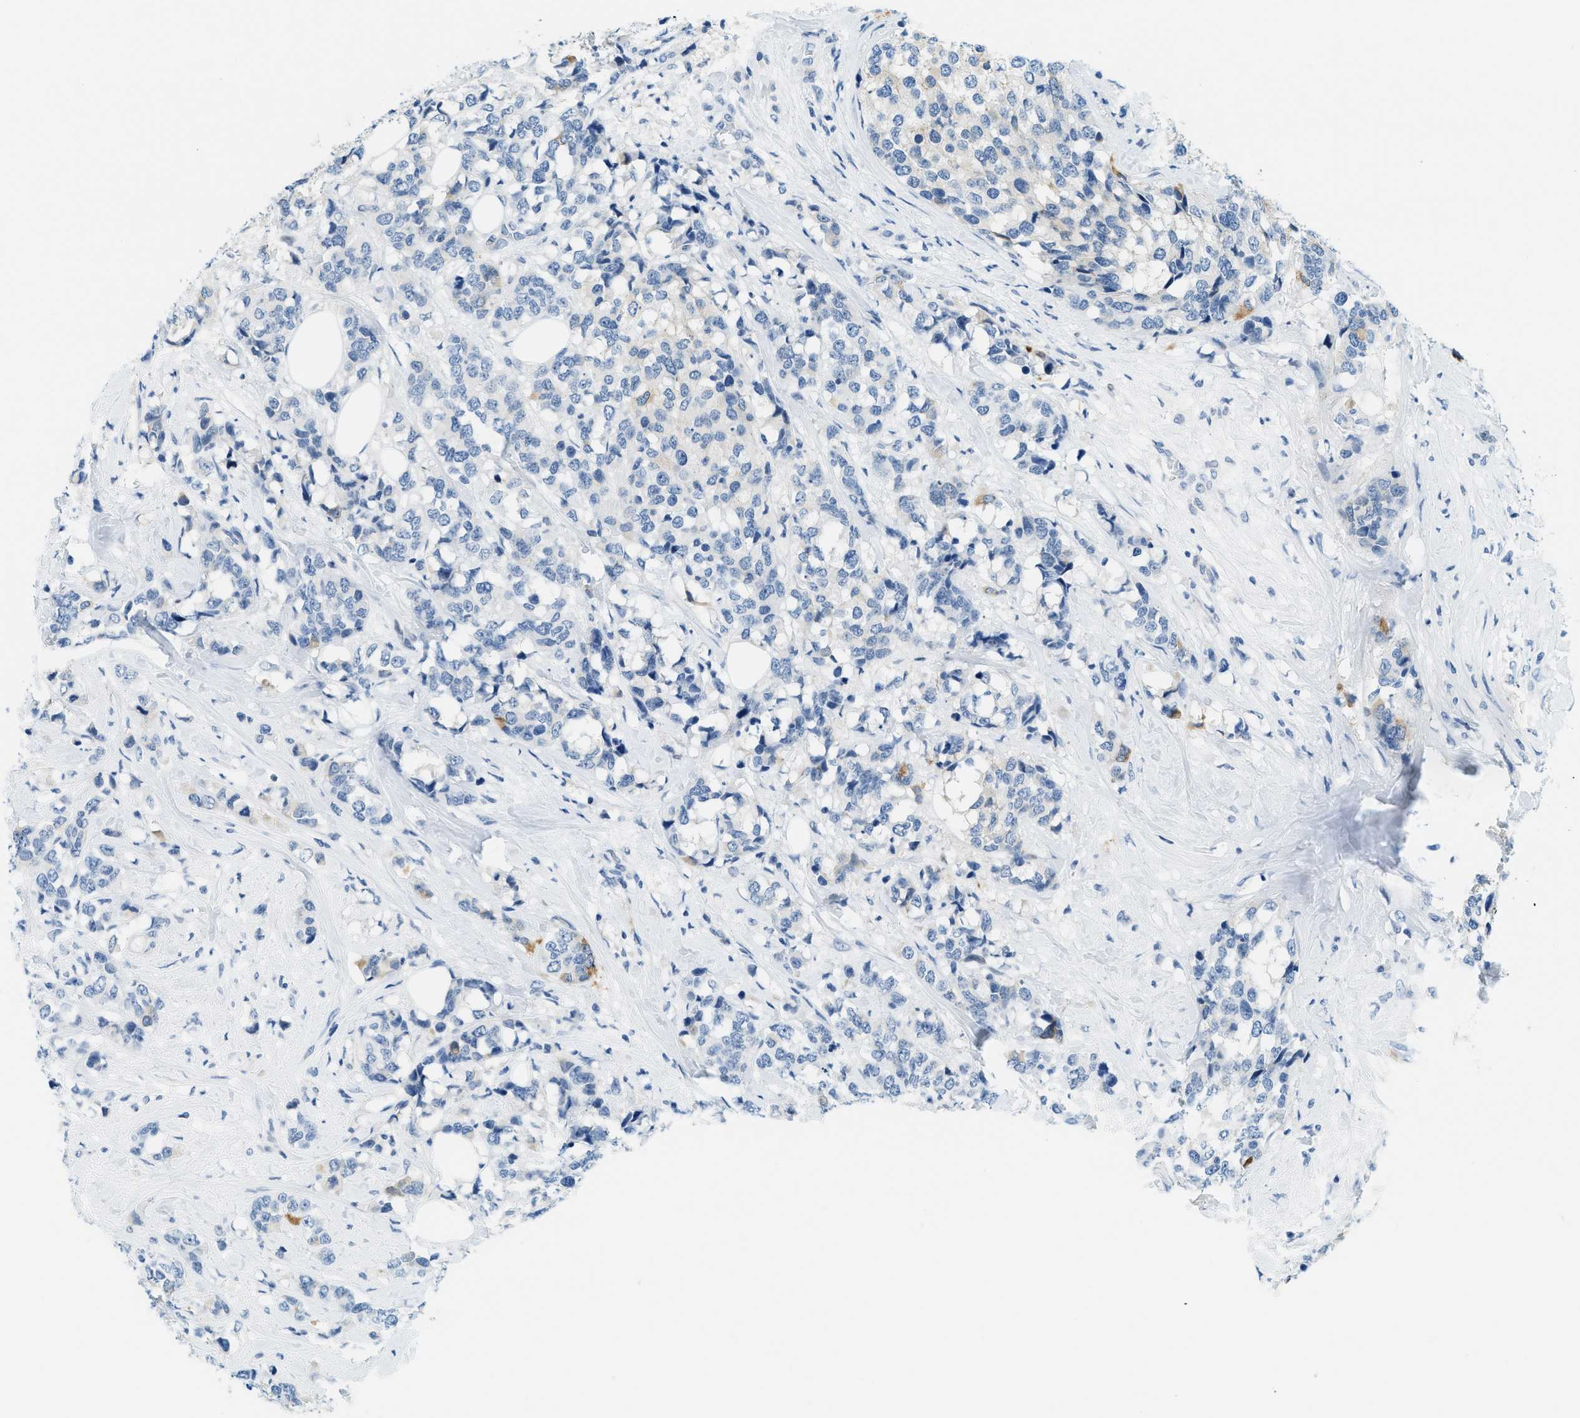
{"staining": {"intensity": "negative", "quantity": "none", "location": "none"}, "tissue": "breast cancer", "cell_type": "Tumor cells", "image_type": "cancer", "snomed": [{"axis": "morphology", "description": "Lobular carcinoma"}, {"axis": "topography", "description": "Breast"}], "caption": "This is an IHC micrograph of breast cancer. There is no expression in tumor cells.", "gene": "CYP4X1", "patient": {"sex": "female", "age": 59}}